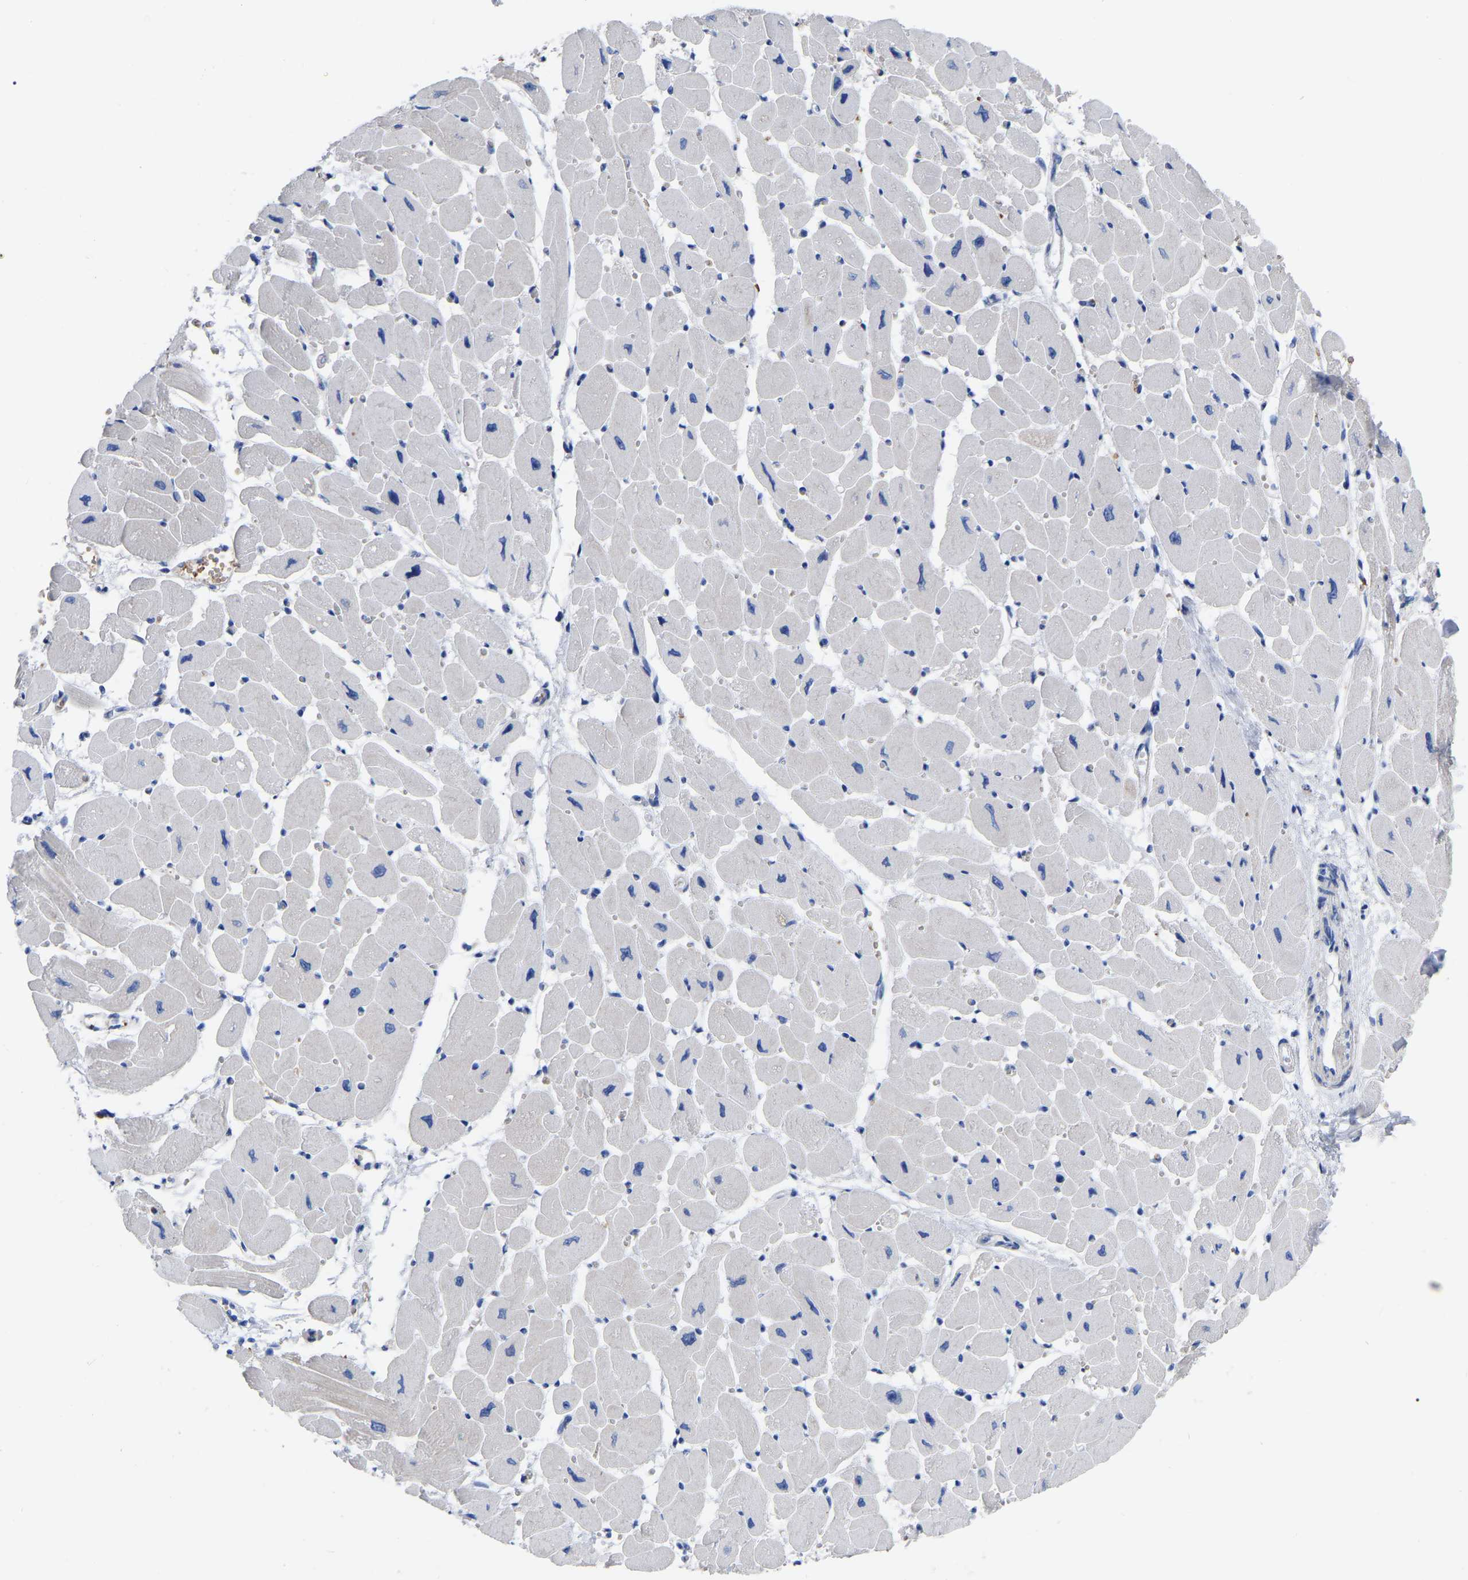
{"staining": {"intensity": "negative", "quantity": "none", "location": "none"}, "tissue": "heart muscle", "cell_type": "Cardiomyocytes", "image_type": "normal", "snomed": [{"axis": "morphology", "description": "Normal tissue, NOS"}, {"axis": "topography", "description": "Heart"}], "caption": "IHC image of unremarkable heart muscle stained for a protein (brown), which displays no positivity in cardiomyocytes.", "gene": "GDF3", "patient": {"sex": "female", "age": 54}}